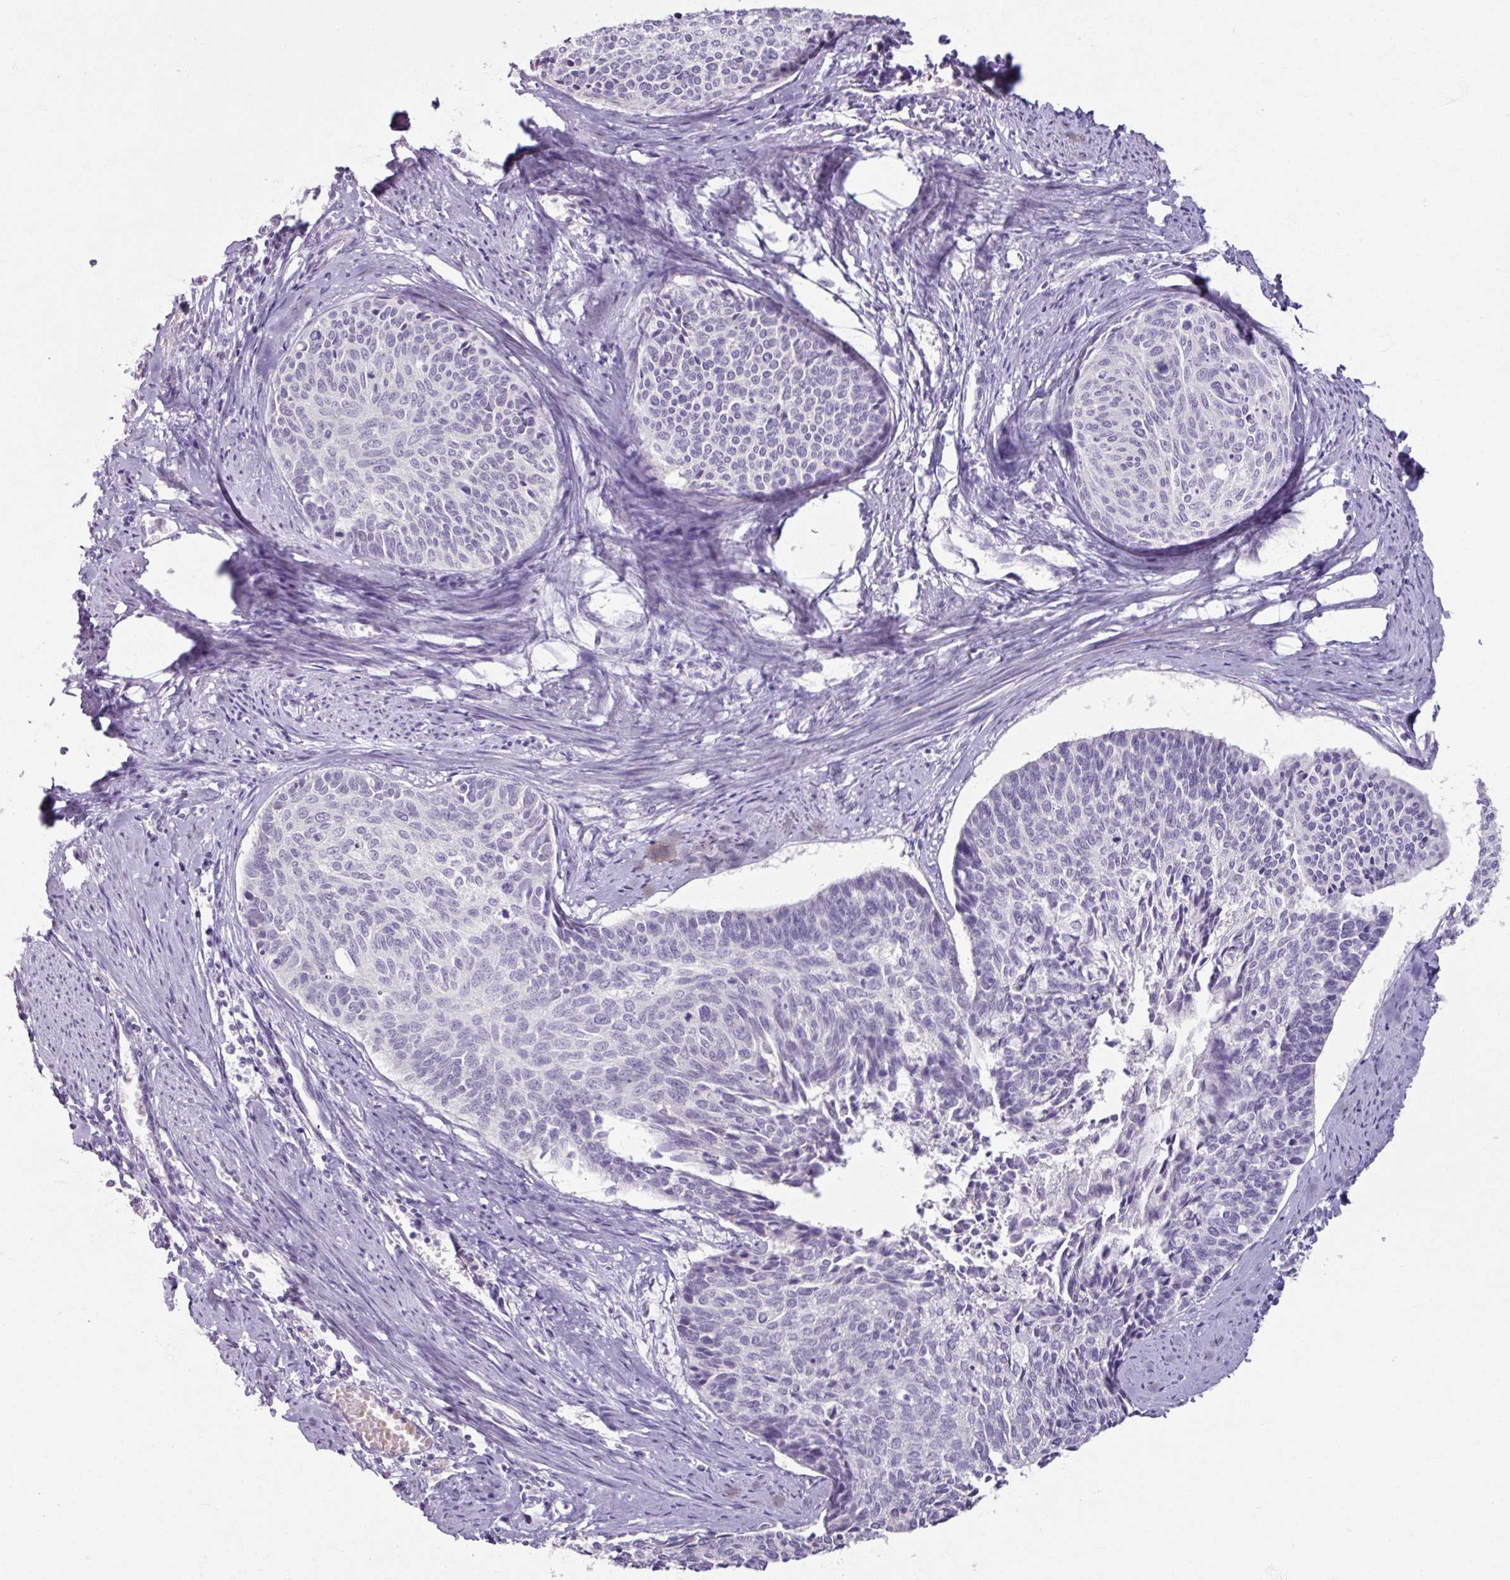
{"staining": {"intensity": "negative", "quantity": "none", "location": "none"}, "tissue": "cervical cancer", "cell_type": "Tumor cells", "image_type": "cancer", "snomed": [{"axis": "morphology", "description": "Squamous cell carcinoma, NOS"}, {"axis": "topography", "description": "Cervix"}], "caption": "This is a micrograph of immunohistochemistry (IHC) staining of cervical cancer (squamous cell carcinoma), which shows no positivity in tumor cells.", "gene": "SLC27A5", "patient": {"sex": "female", "age": 55}}